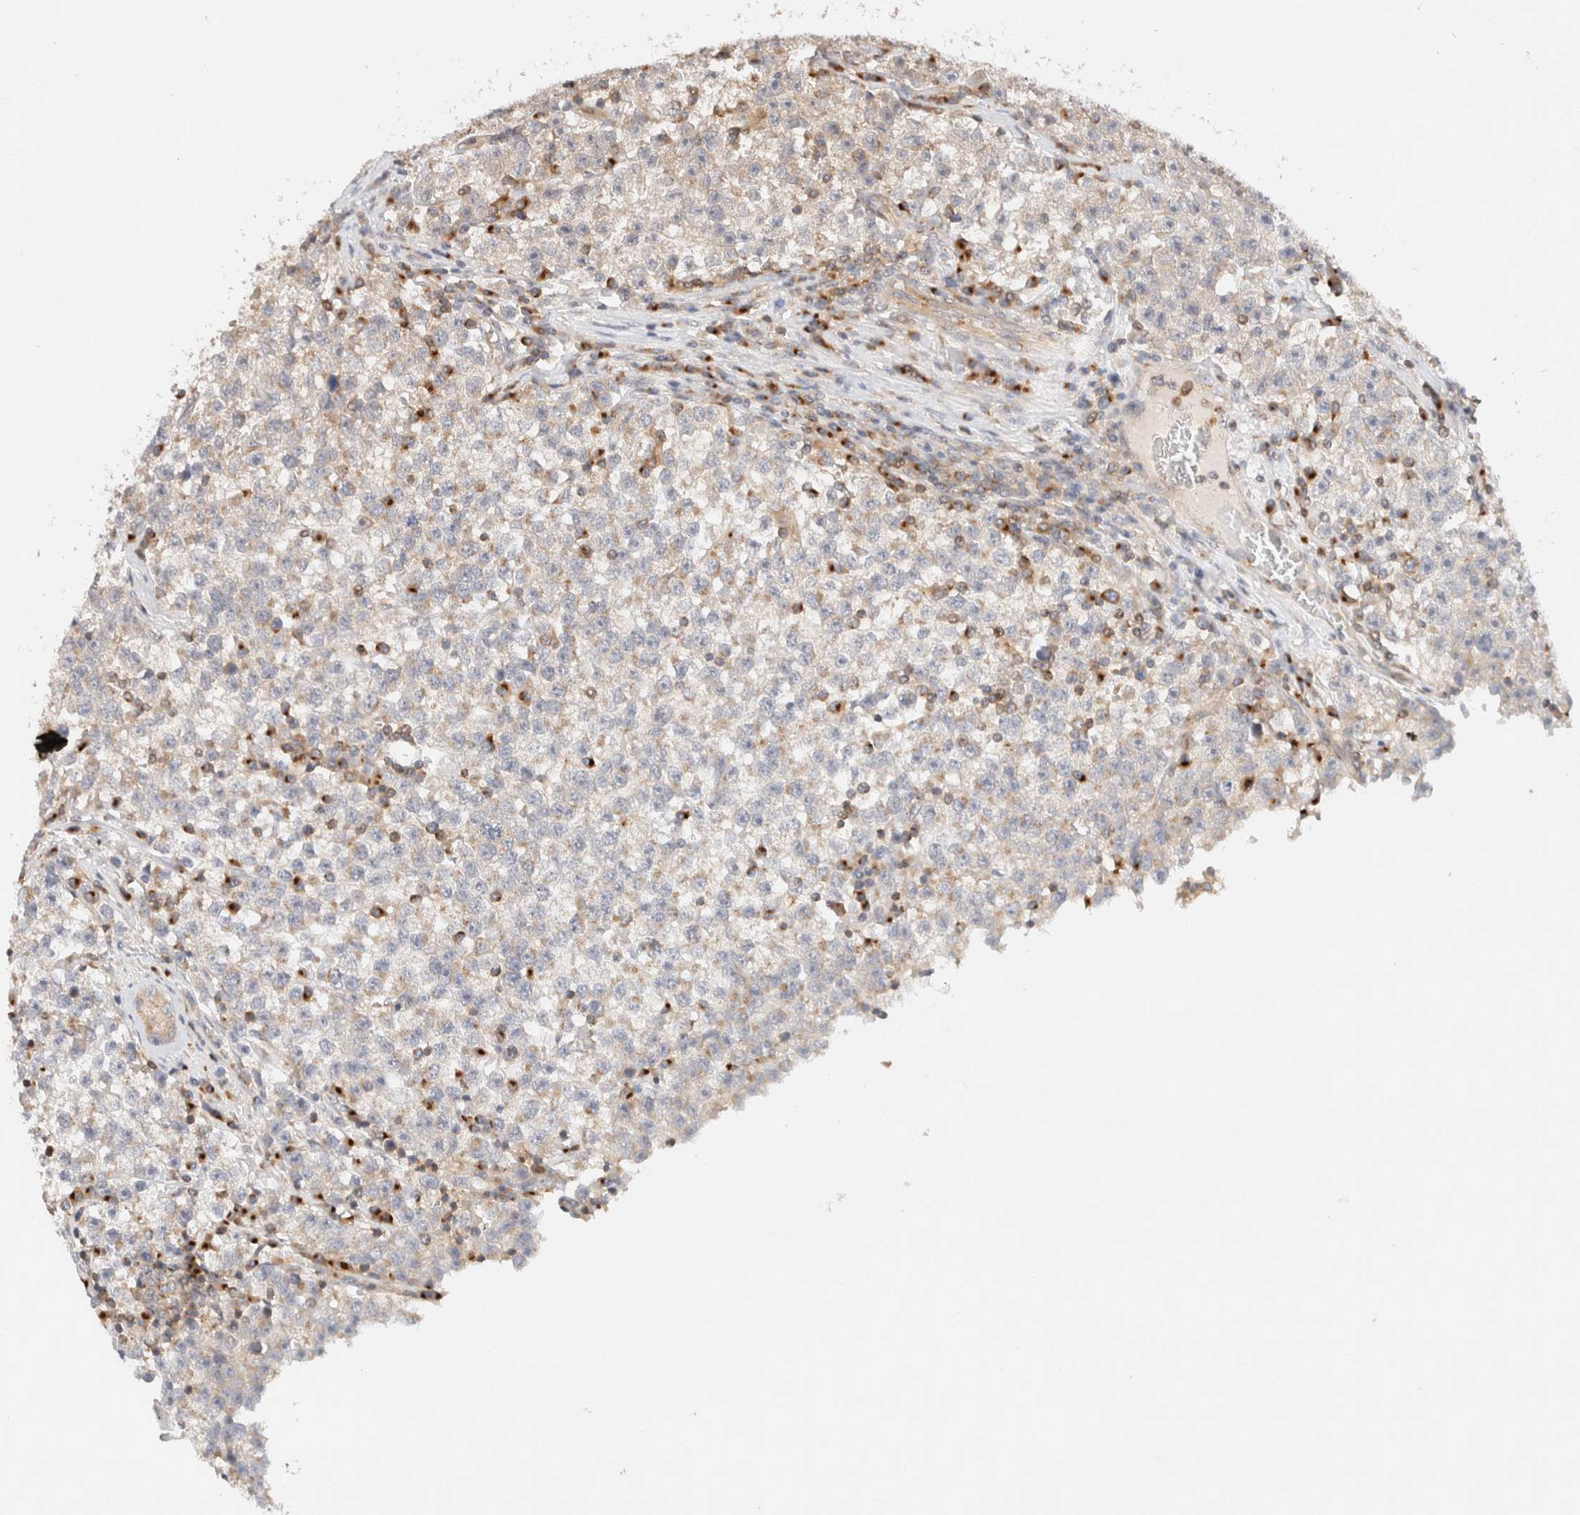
{"staining": {"intensity": "negative", "quantity": "none", "location": "none"}, "tissue": "testis cancer", "cell_type": "Tumor cells", "image_type": "cancer", "snomed": [{"axis": "morphology", "description": "Seminoma, NOS"}, {"axis": "topography", "description": "Testis"}], "caption": "Immunohistochemistry (IHC) micrograph of neoplastic tissue: human testis cancer (seminoma) stained with DAB demonstrates no significant protein expression in tumor cells. (DAB IHC visualized using brightfield microscopy, high magnification).", "gene": "RABEP1", "patient": {"sex": "male", "age": 22}}